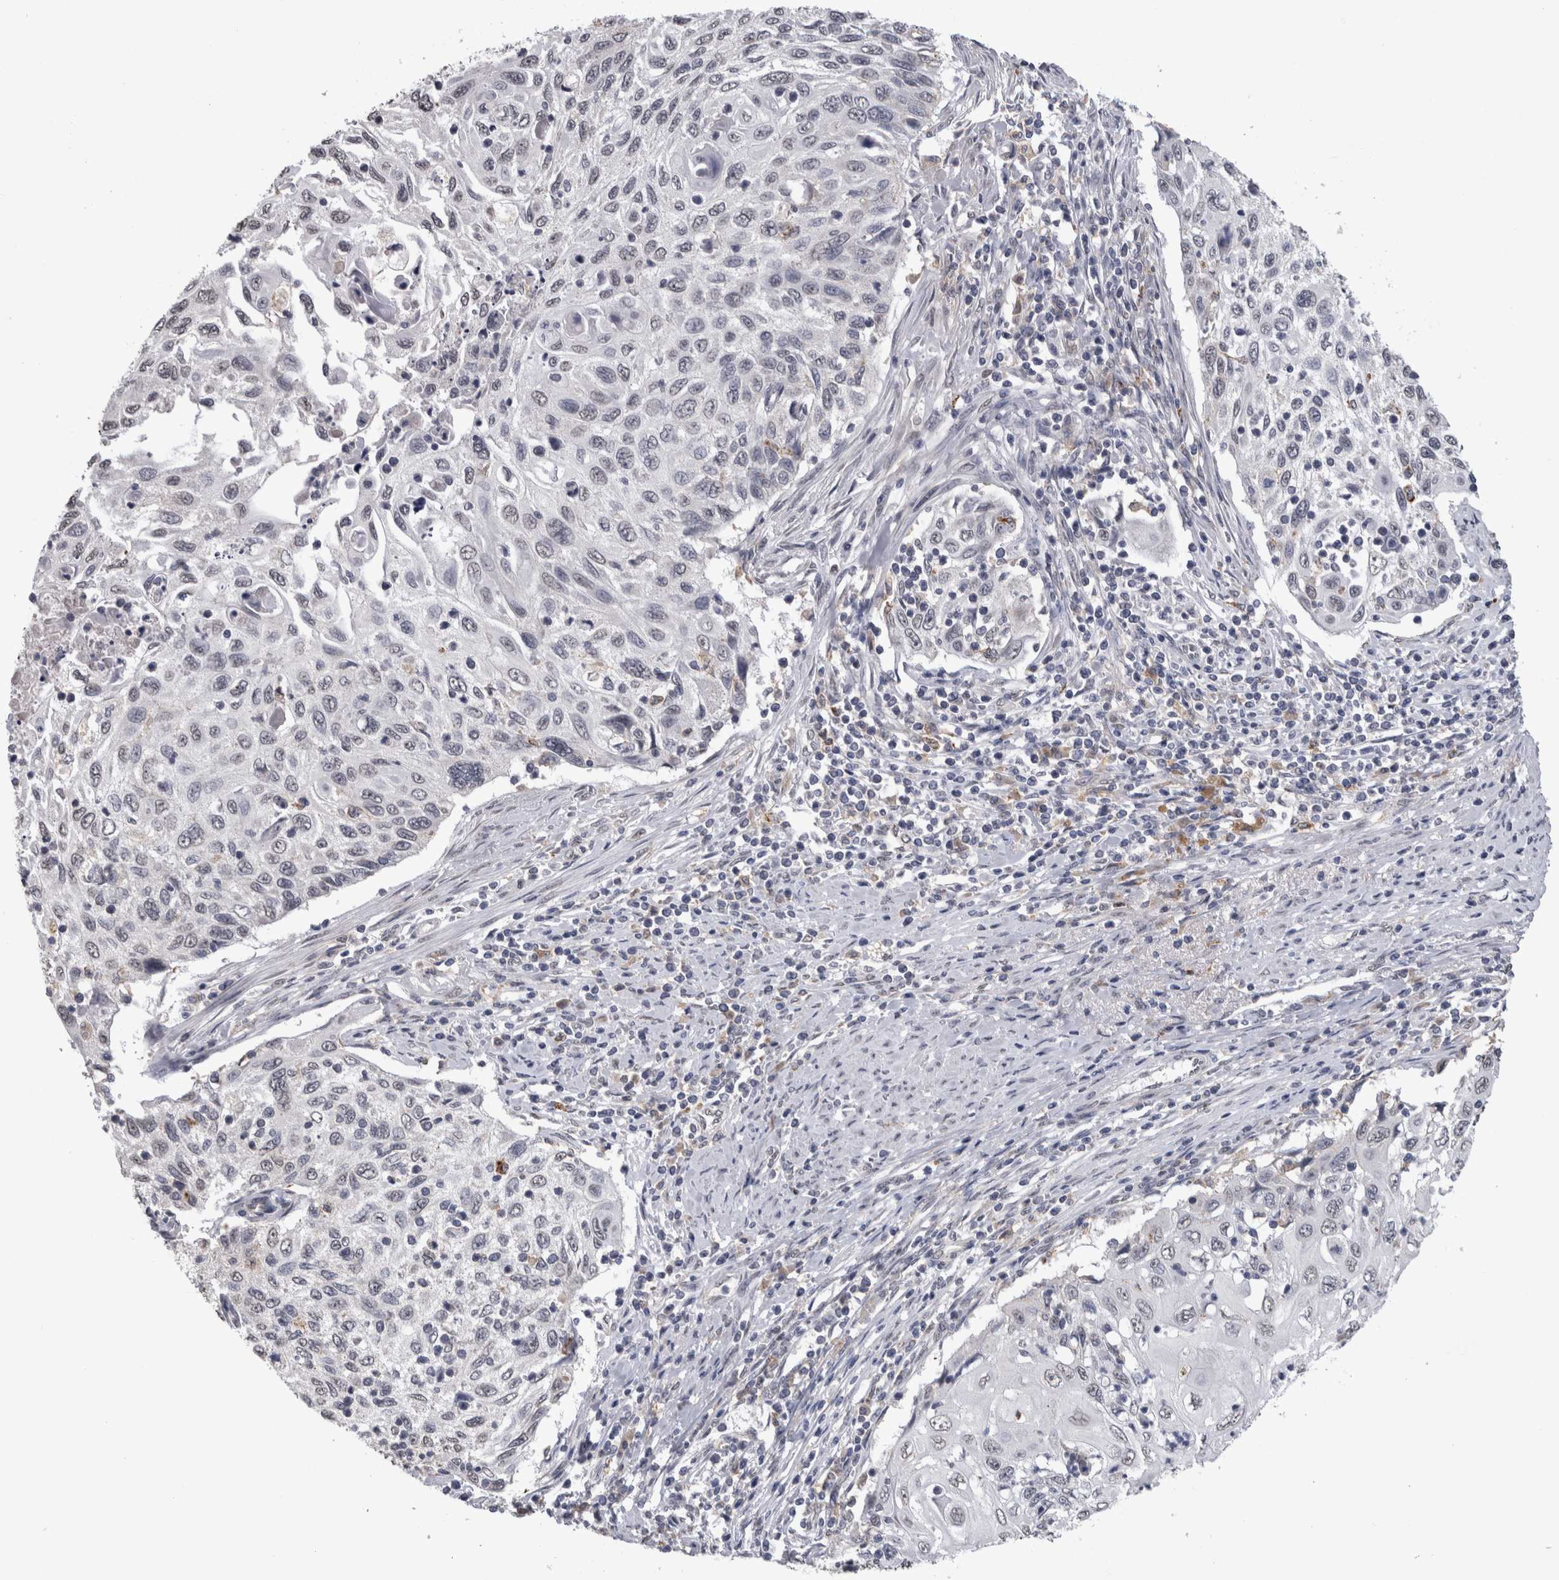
{"staining": {"intensity": "weak", "quantity": "<25%", "location": "cytoplasmic/membranous,nuclear"}, "tissue": "cervical cancer", "cell_type": "Tumor cells", "image_type": "cancer", "snomed": [{"axis": "morphology", "description": "Squamous cell carcinoma, NOS"}, {"axis": "topography", "description": "Cervix"}], "caption": "IHC micrograph of neoplastic tissue: cervical squamous cell carcinoma stained with DAB (3,3'-diaminobenzidine) demonstrates no significant protein positivity in tumor cells. The staining was performed using DAB (3,3'-diaminobenzidine) to visualize the protein expression in brown, while the nuclei were stained in blue with hematoxylin (Magnification: 20x).", "gene": "PAX5", "patient": {"sex": "female", "age": 70}}